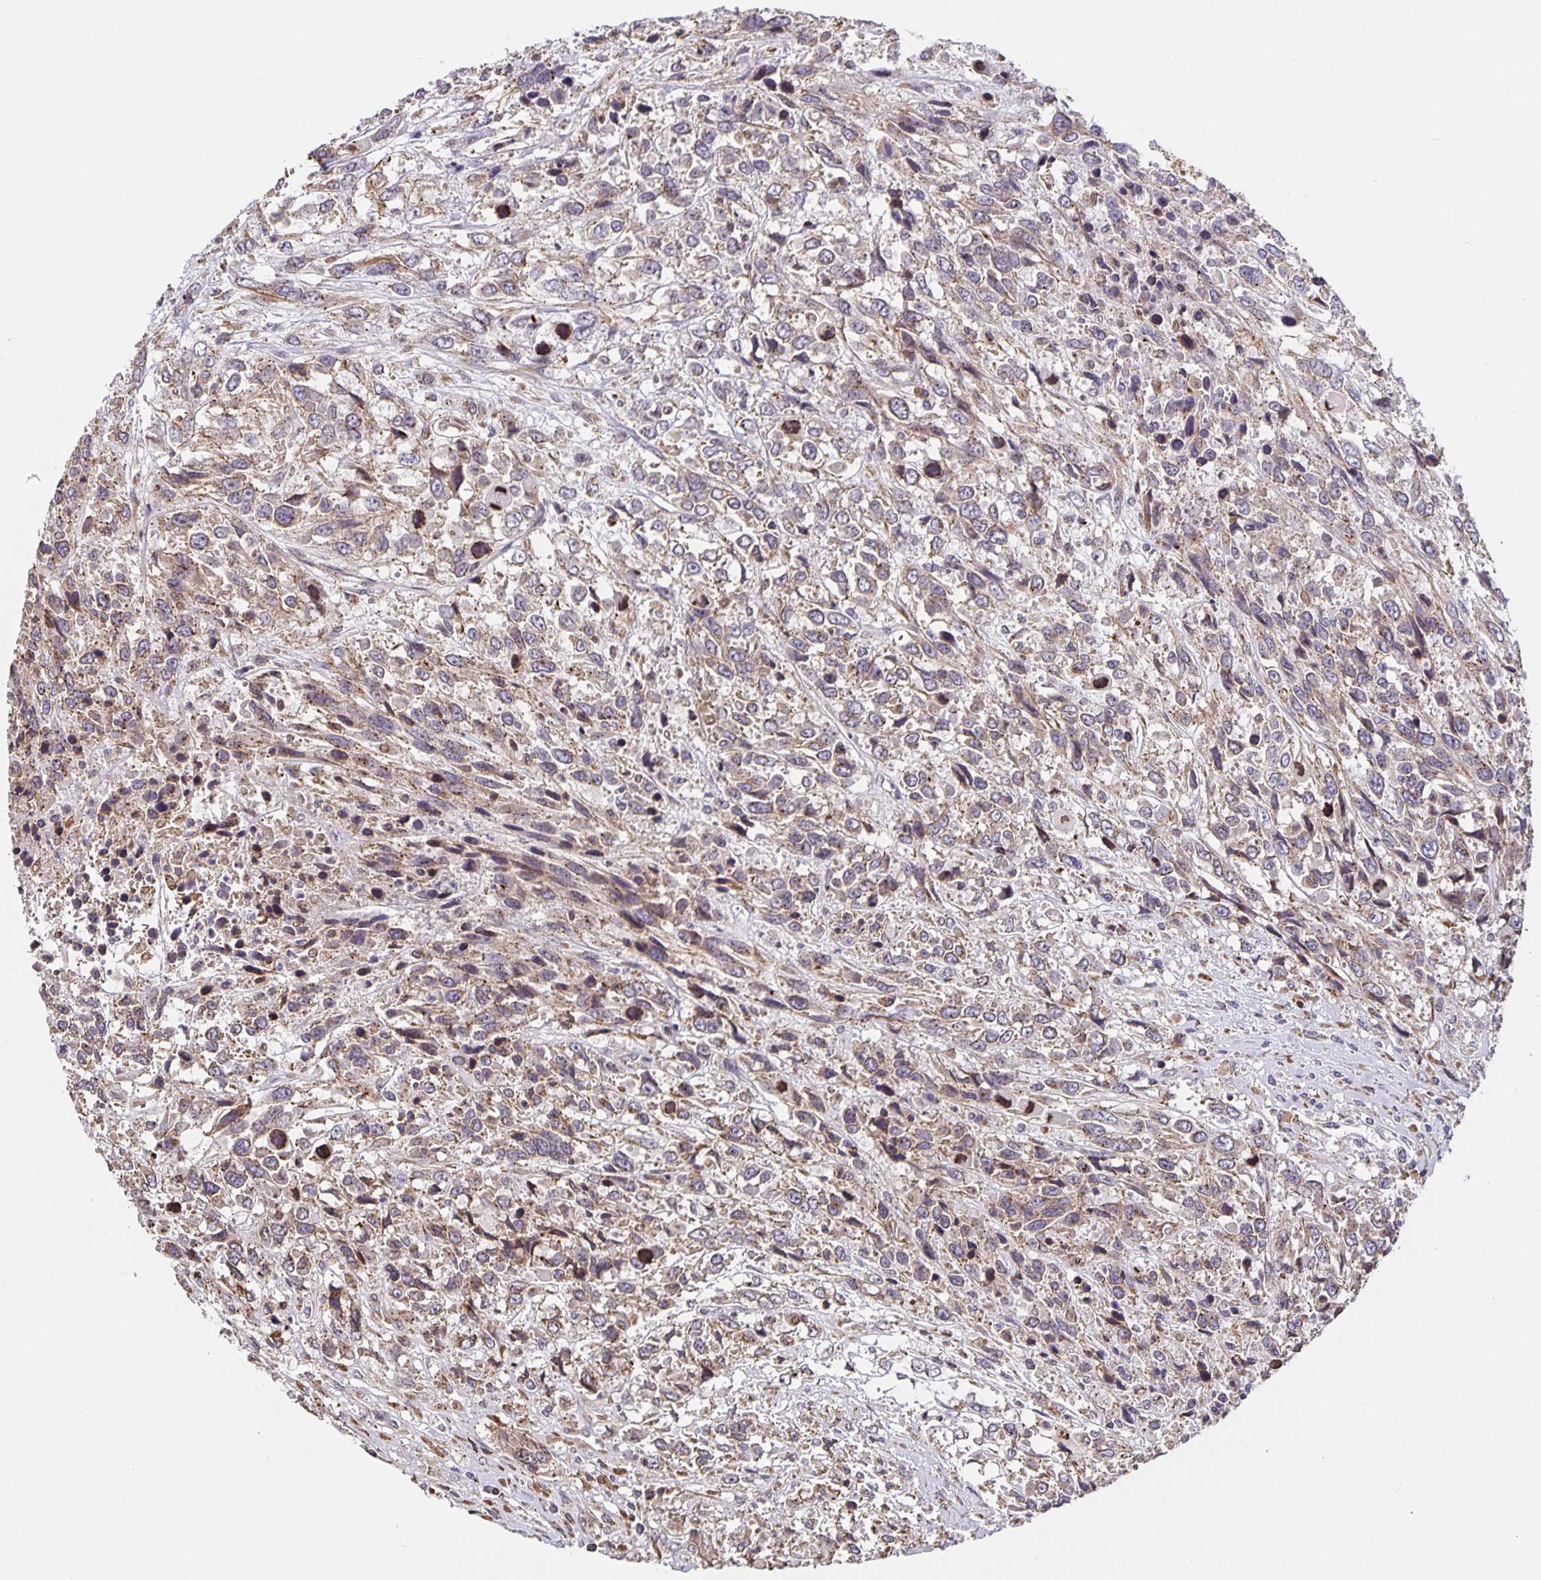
{"staining": {"intensity": "weak", "quantity": ">75%", "location": "cytoplasmic/membranous"}, "tissue": "urothelial cancer", "cell_type": "Tumor cells", "image_type": "cancer", "snomed": [{"axis": "morphology", "description": "Urothelial carcinoma, High grade"}, {"axis": "topography", "description": "Urinary bladder"}], "caption": "The photomicrograph displays staining of urothelial cancer, revealing weak cytoplasmic/membranous protein expression (brown color) within tumor cells.", "gene": "TMEM71", "patient": {"sex": "female", "age": 70}}